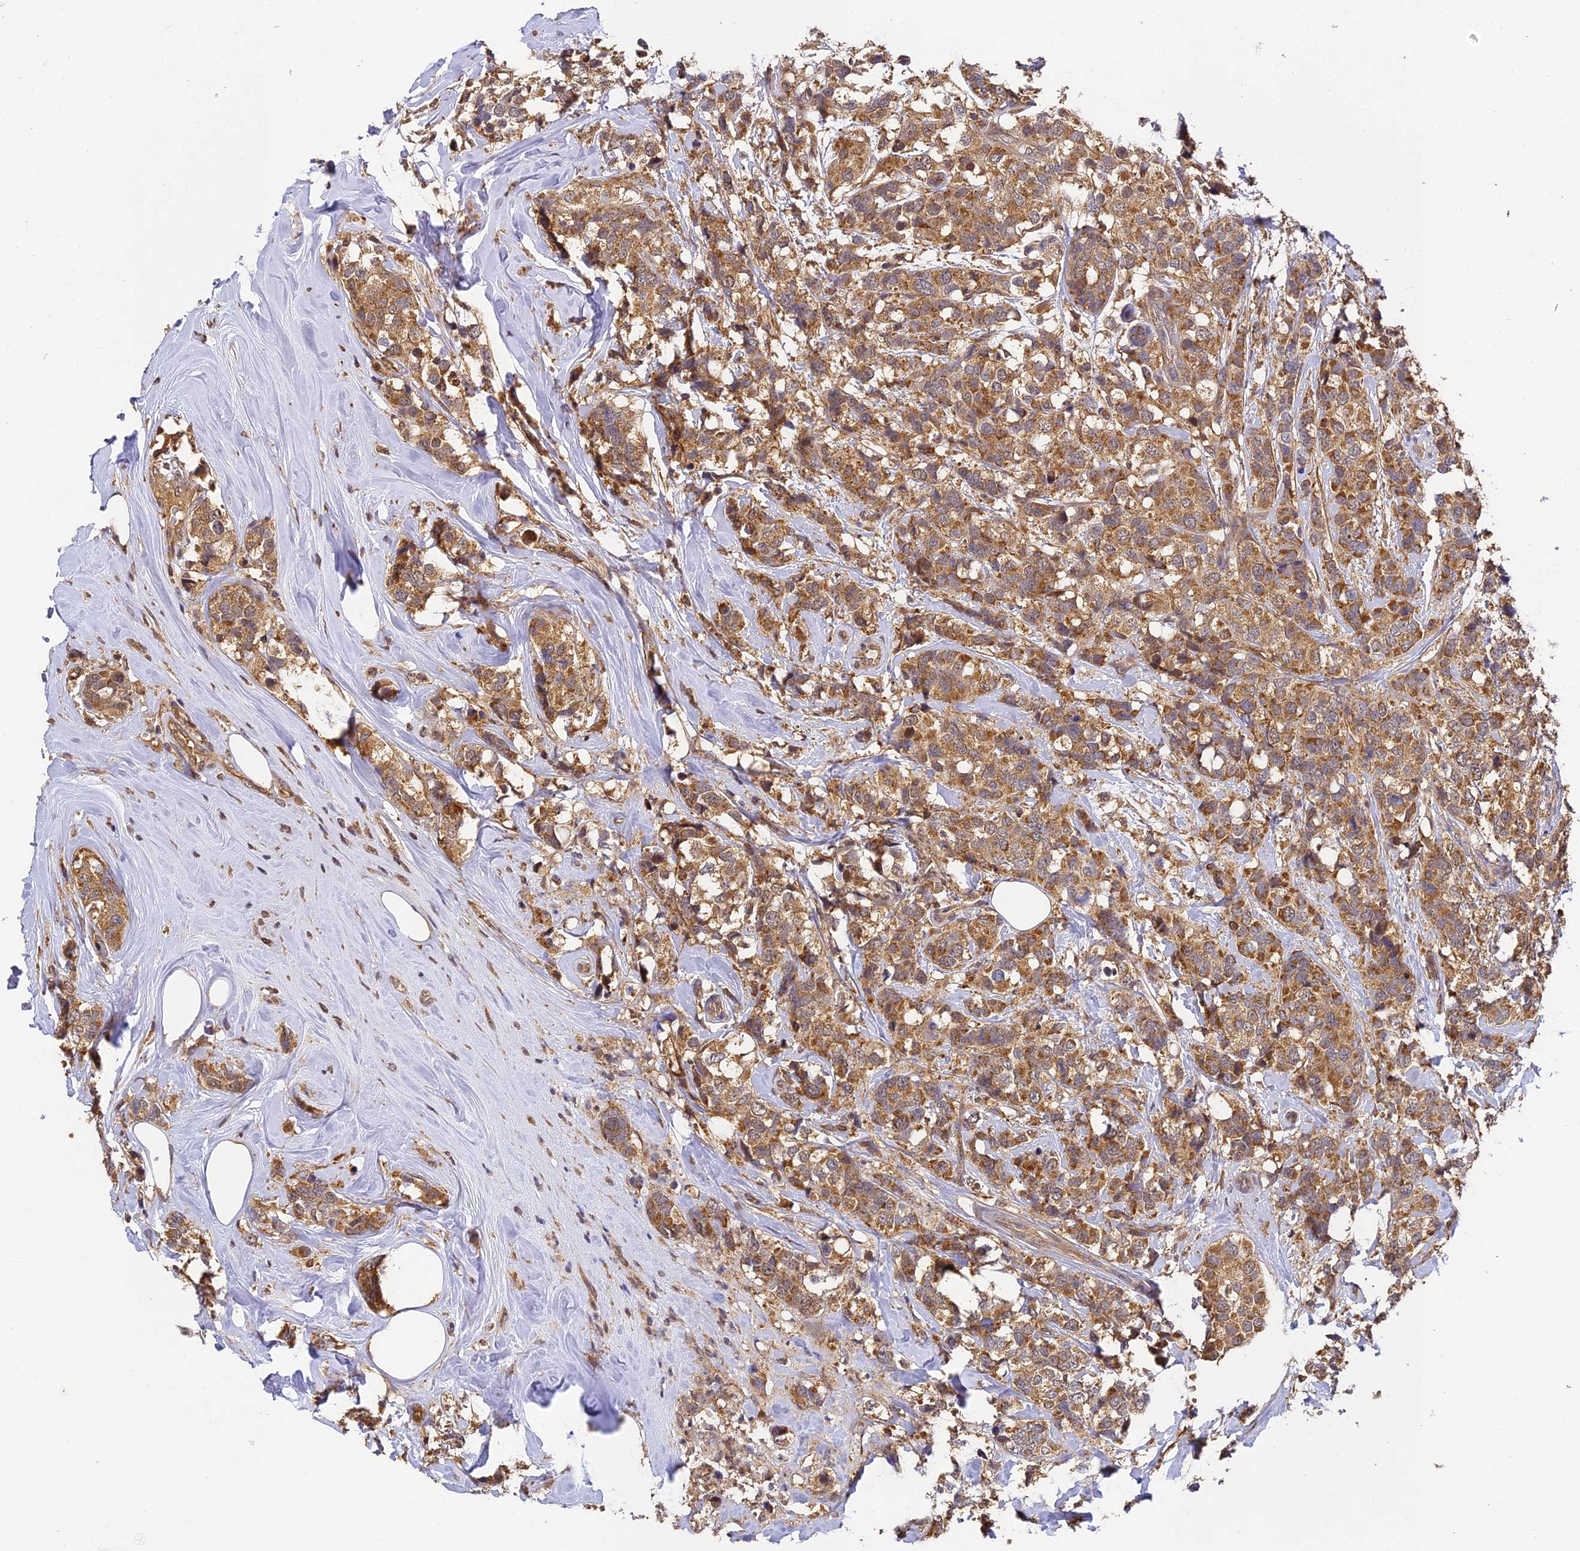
{"staining": {"intensity": "moderate", "quantity": ">75%", "location": "cytoplasmic/membranous"}, "tissue": "breast cancer", "cell_type": "Tumor cells", "image_type": "cancer", "snomed": [{"axis": "morphology", "description": "Lobular carcinoma"}, {"axis": "topography", "description": "Breast"}], "caption": "Protein staining exhibits moderate cytoplasmic/membranous expression in approximately >75% of tumor cells in lobular carcinoma (breast).", "gene": "ZNF443", "patient": {"sex": "female", "age": 59}}